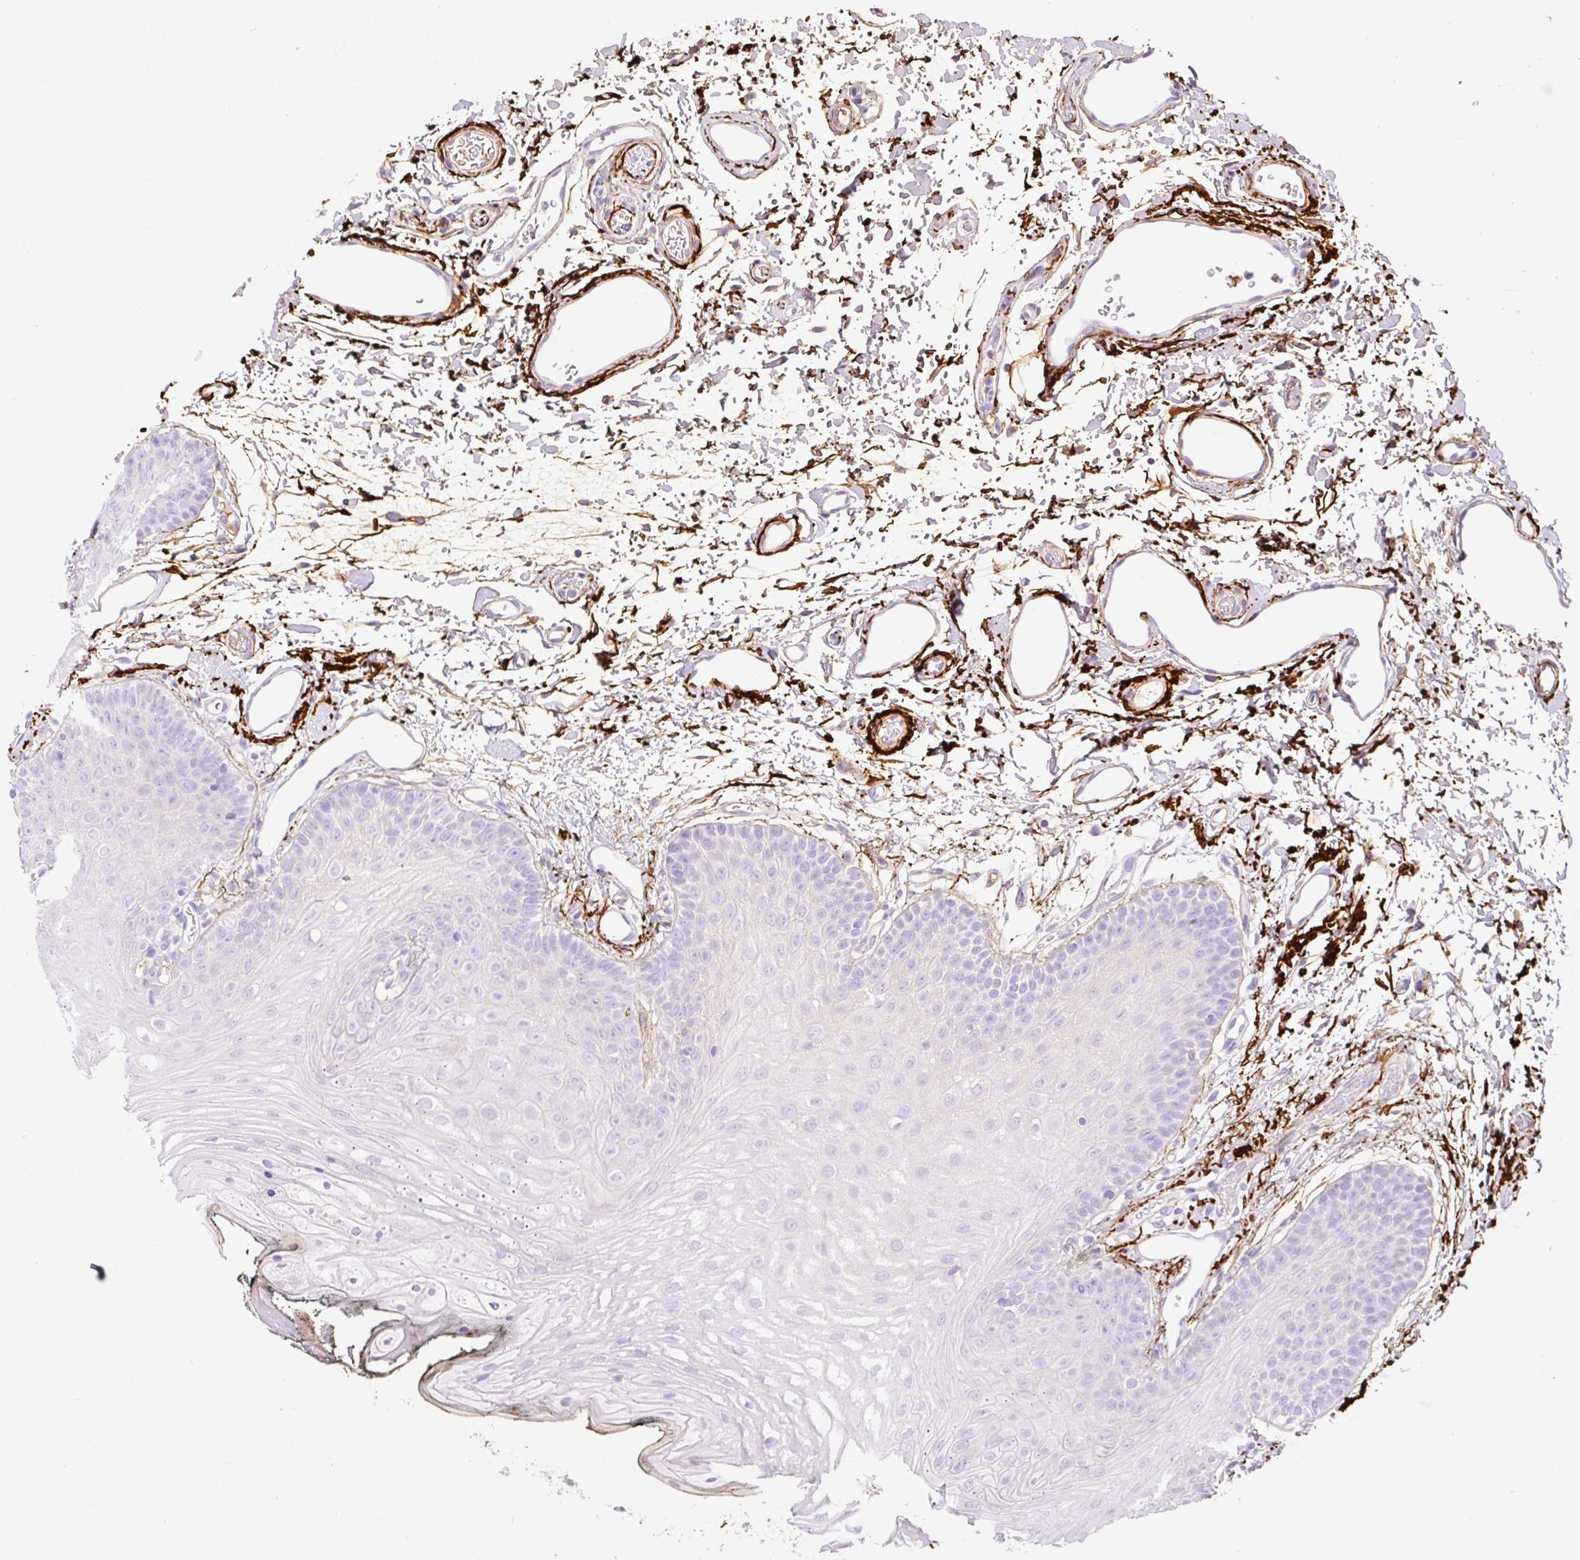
{"staining": {"intensity": "negative", "quantity": "none", "location": "none"}, "tissue": "oral mucosa", "cell_type": "Squamous epithelial cells", "image_type": "normal", "snomed": [{"axis": "morphology", "description": "Normal tissue, NOS"}, {"axis": "morphology", "description": "Squamous cell carcinoma, NOS"}, {"axis": "topography", "description": "Oral tissue"}, {"axis": "topography", "description": "Head-Neck"}], "caption": "Protein analysis of benign oral mucosa reveals no significant expression in squamous epithelial cells. The staining is performed using DAB (3,3'-diaminobenzidine) brown chromogen with nuclei counter-stained in using hematoxylin.", "gene": "APCS", "patient": {"sex": "female", "age": 81}}